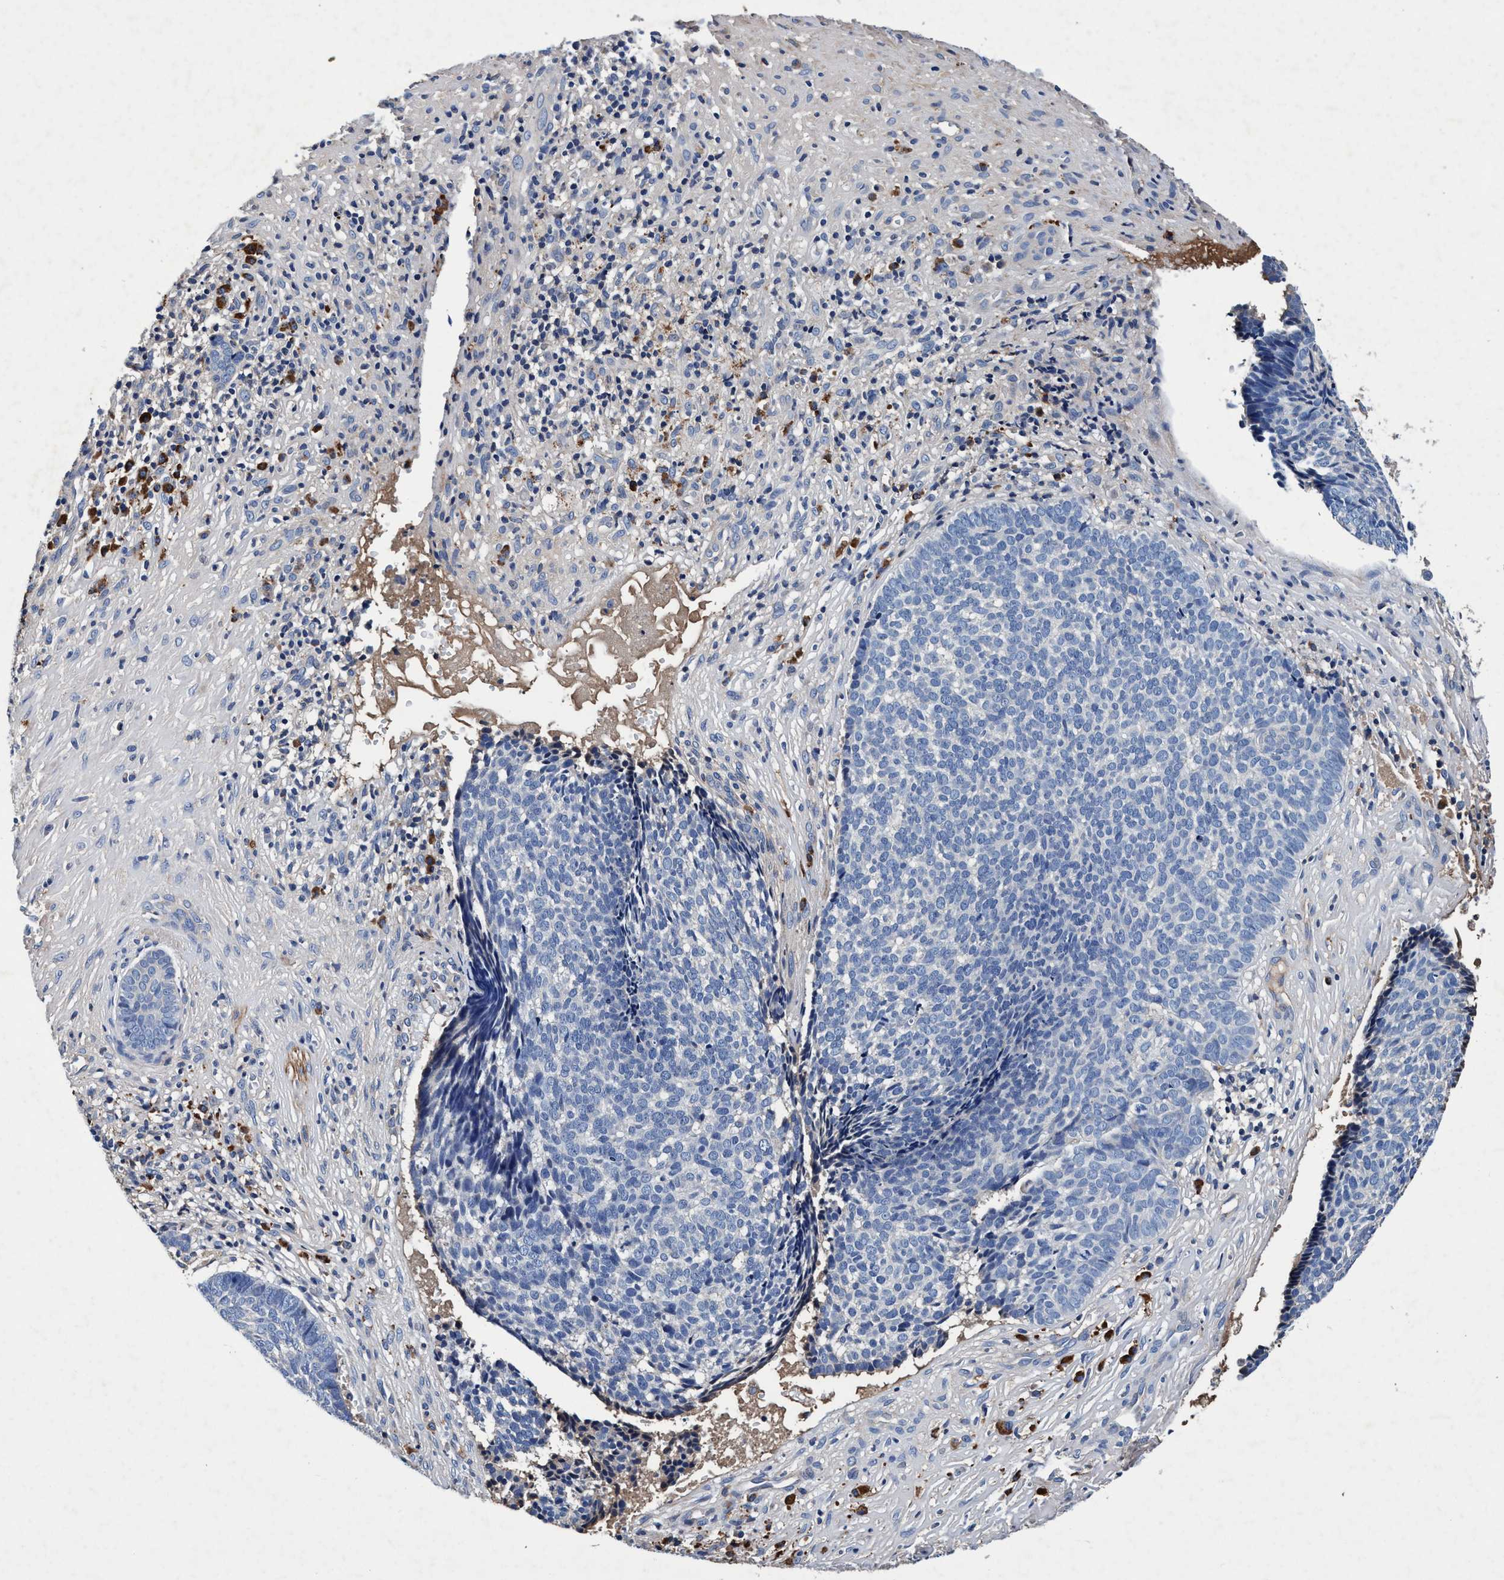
{"staining": {"intensity": "negative", "quantity": "none", "location": "none"}, "tissue": "skin cancer", "cell_type": "Tumor cells", "image_type": "cancer", "snomed": [{"axis": "morphology", "description": "Basal cell carcinoma"}, {"axis": "topography", "description": "Skin"}], "caption": "An image of basal cell carcinoma (skin) stained for a protein reveals no brown staining in tumor cells.", "gene": "RNF208", "patient": {"sex": "male", "age": 84}}